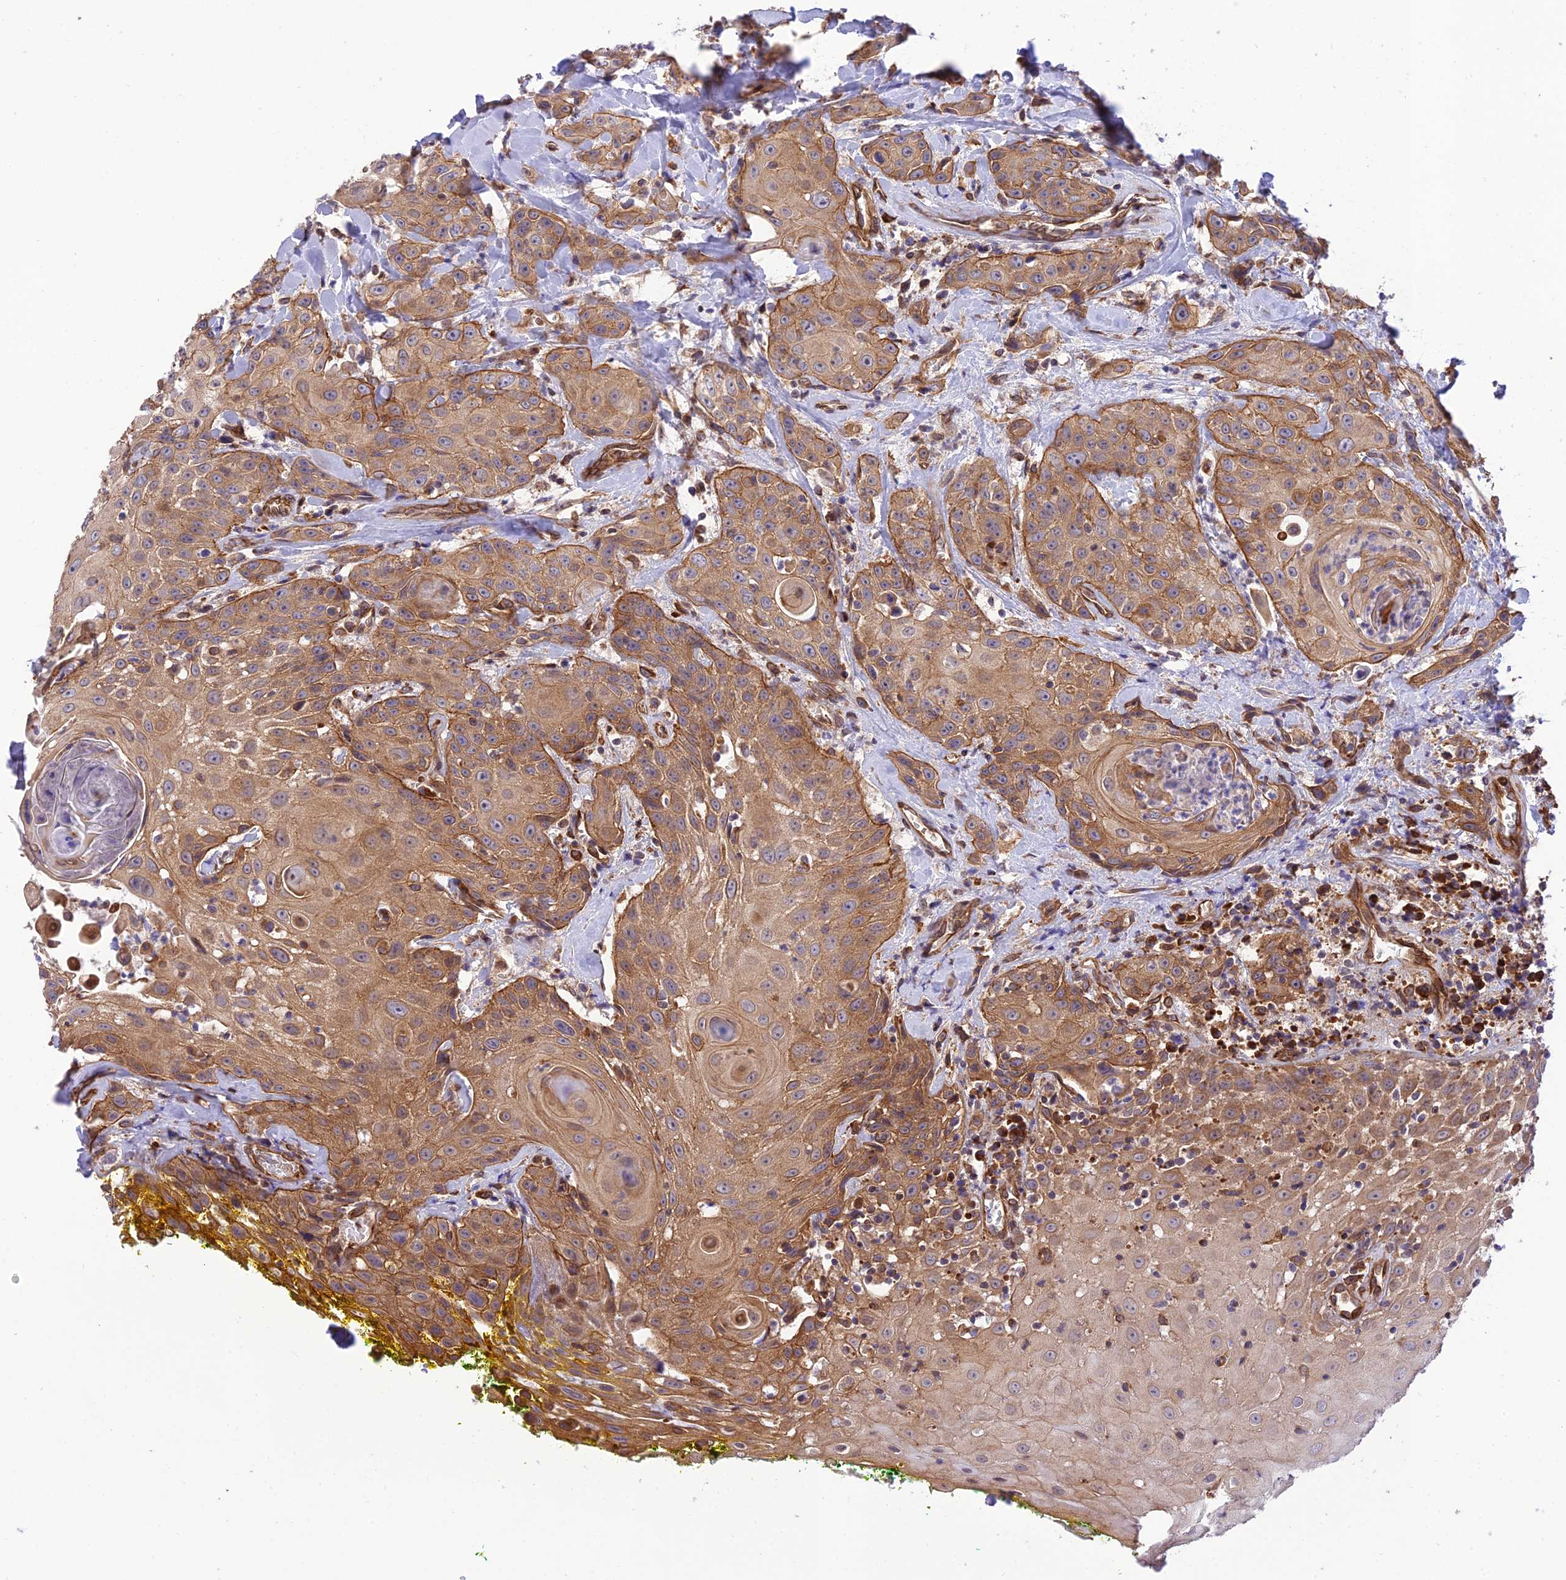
{"staining": {"intensity": "moderate", "quantity": "25%-75%", "location": "cytoplasmic/membranous"}, "tissue": "head and neck cancer", "cell_type": "Tumor cells", "image_type": "cancer", "snomed": [{"axis": "morphology", "description": "Squamous cell carcinoma, NOS"}, {"axis": "topography", "description": "Oral tissue"}, {"axis": "topography", "description": "Head-Neck"}], "caption": "Immunohistochemistry histopathology image of squamous cell carcinoma (head and neck) stained for a protein (brown), which demonstrates medium levels of moderate cytoplasmic/membranous staining in about 25%-75% of tumor cells.", "gene": "EXOC3L4", "patient": {"sex": "female", "age": 82}}